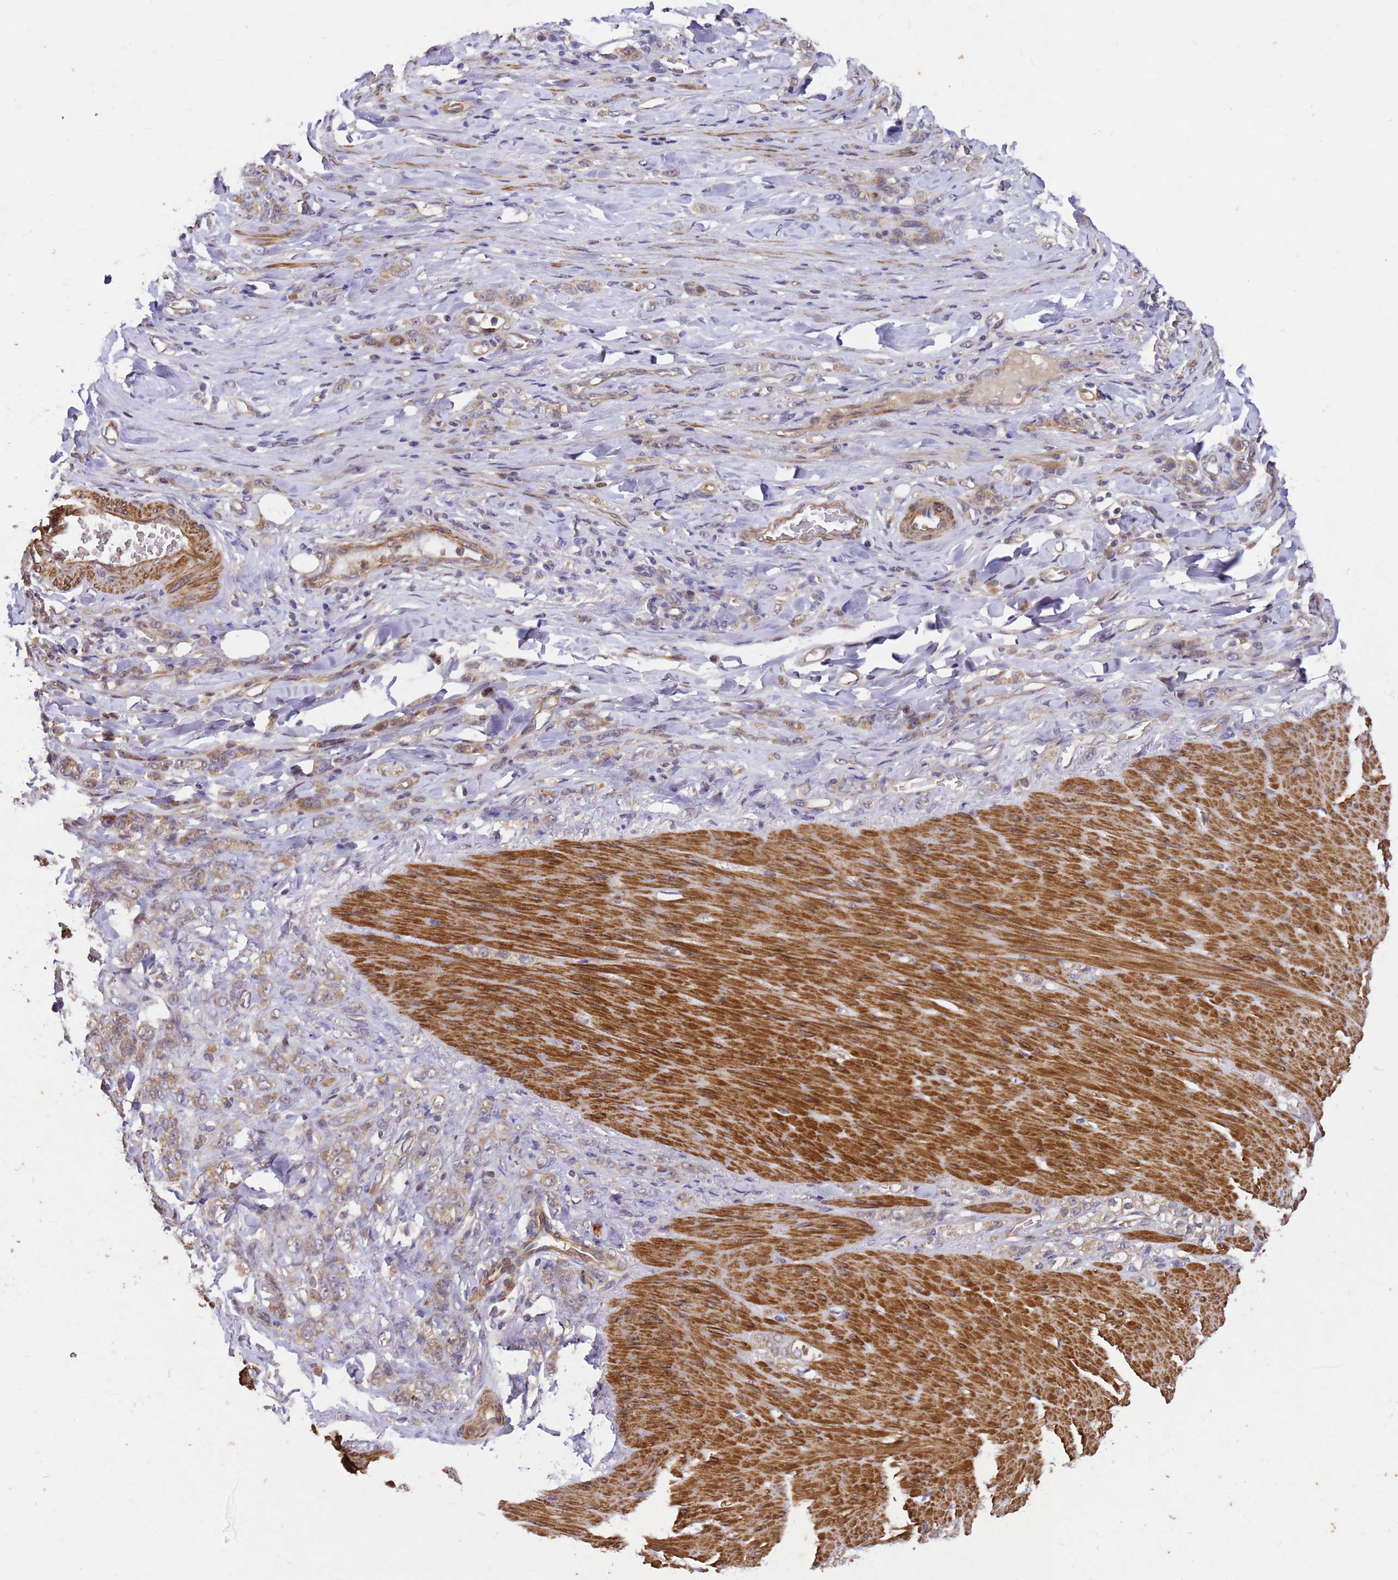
{"staining": {"intensity": "moderate", "quantity": ">75%", "location": "cytoplasmic/membranous"}, "tissue": "stomach cancer", "cell_type": "Tumor cells", "image_type": "cancer", "snomed": [{"axis": "morphology", "description": "Normal tissue, NOS"}, {"axis": "morphology", "description": "Adenocarcinoma, NOS"}, {"axis": "topography", "description": "Stomach"}], "caption": "This micrograph displays immunohistochemistry staining of human stomach adenocarcinoma, with medium moderate cytoplasmic/membranous expression in about >75% of tumor cells.", "gene": "RSPRY1", "patient": {"sex": "male", "age": 82}}